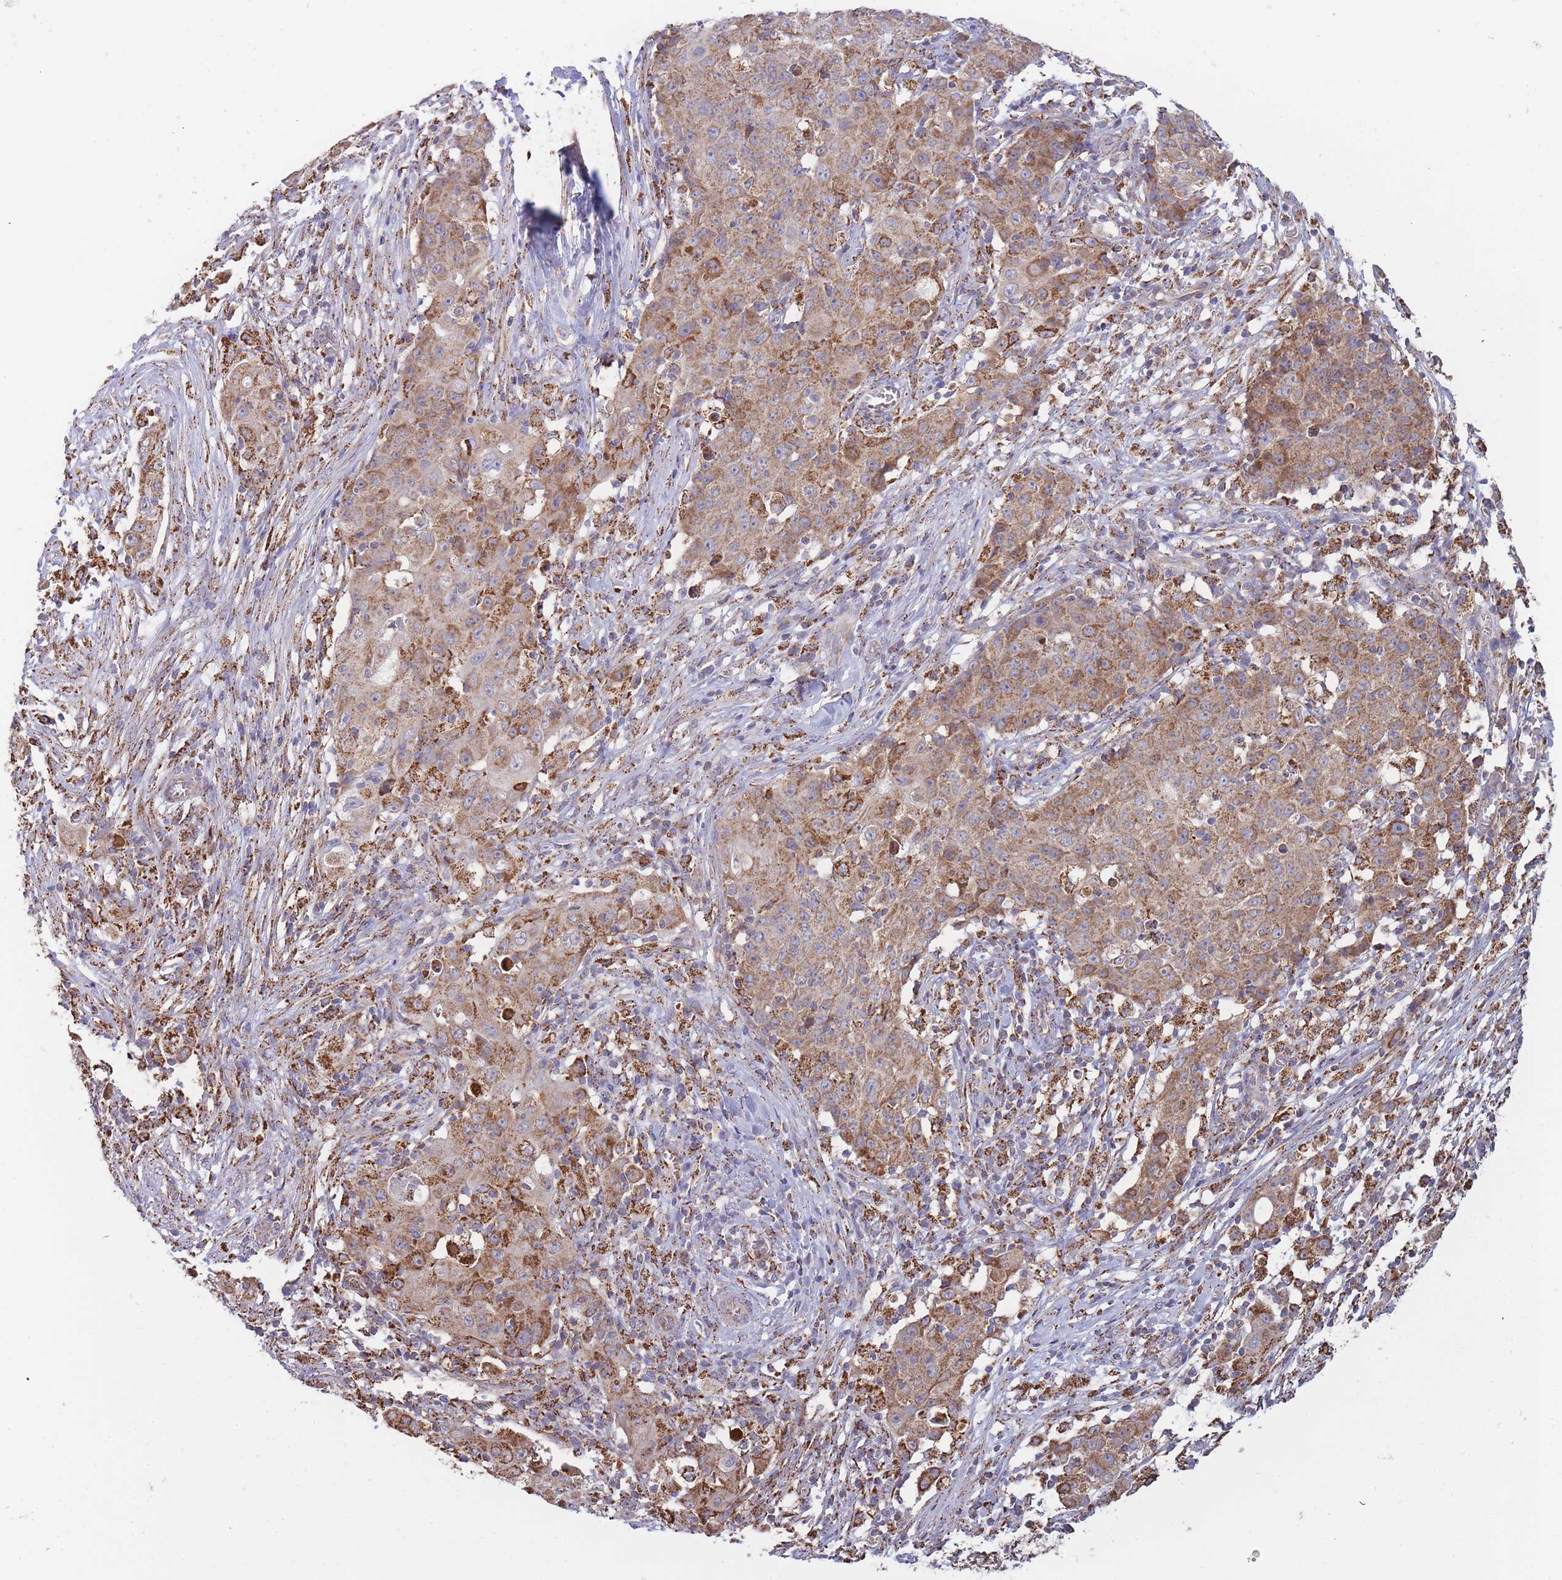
{"staining": {"intensity": "moderate", "quantity": ">75%", "location": "cytoplasmic/membranous"}, "tissue": "ovarian cancer", "cell_type": "Tumor cells", "image_type": "cancer", "snomed": [{"axis": "morphology", "description": "Carcinoma, endometroid"}, {"axis": "topography", "description": "Ovary"}], "caption": "Moderate cytoplasmic/membranous positivity is present in approximately >75% of tumor cells in ovarian cancer.", "gene": "MRPL17", "patient": {"sex": "female", "age": 42}}